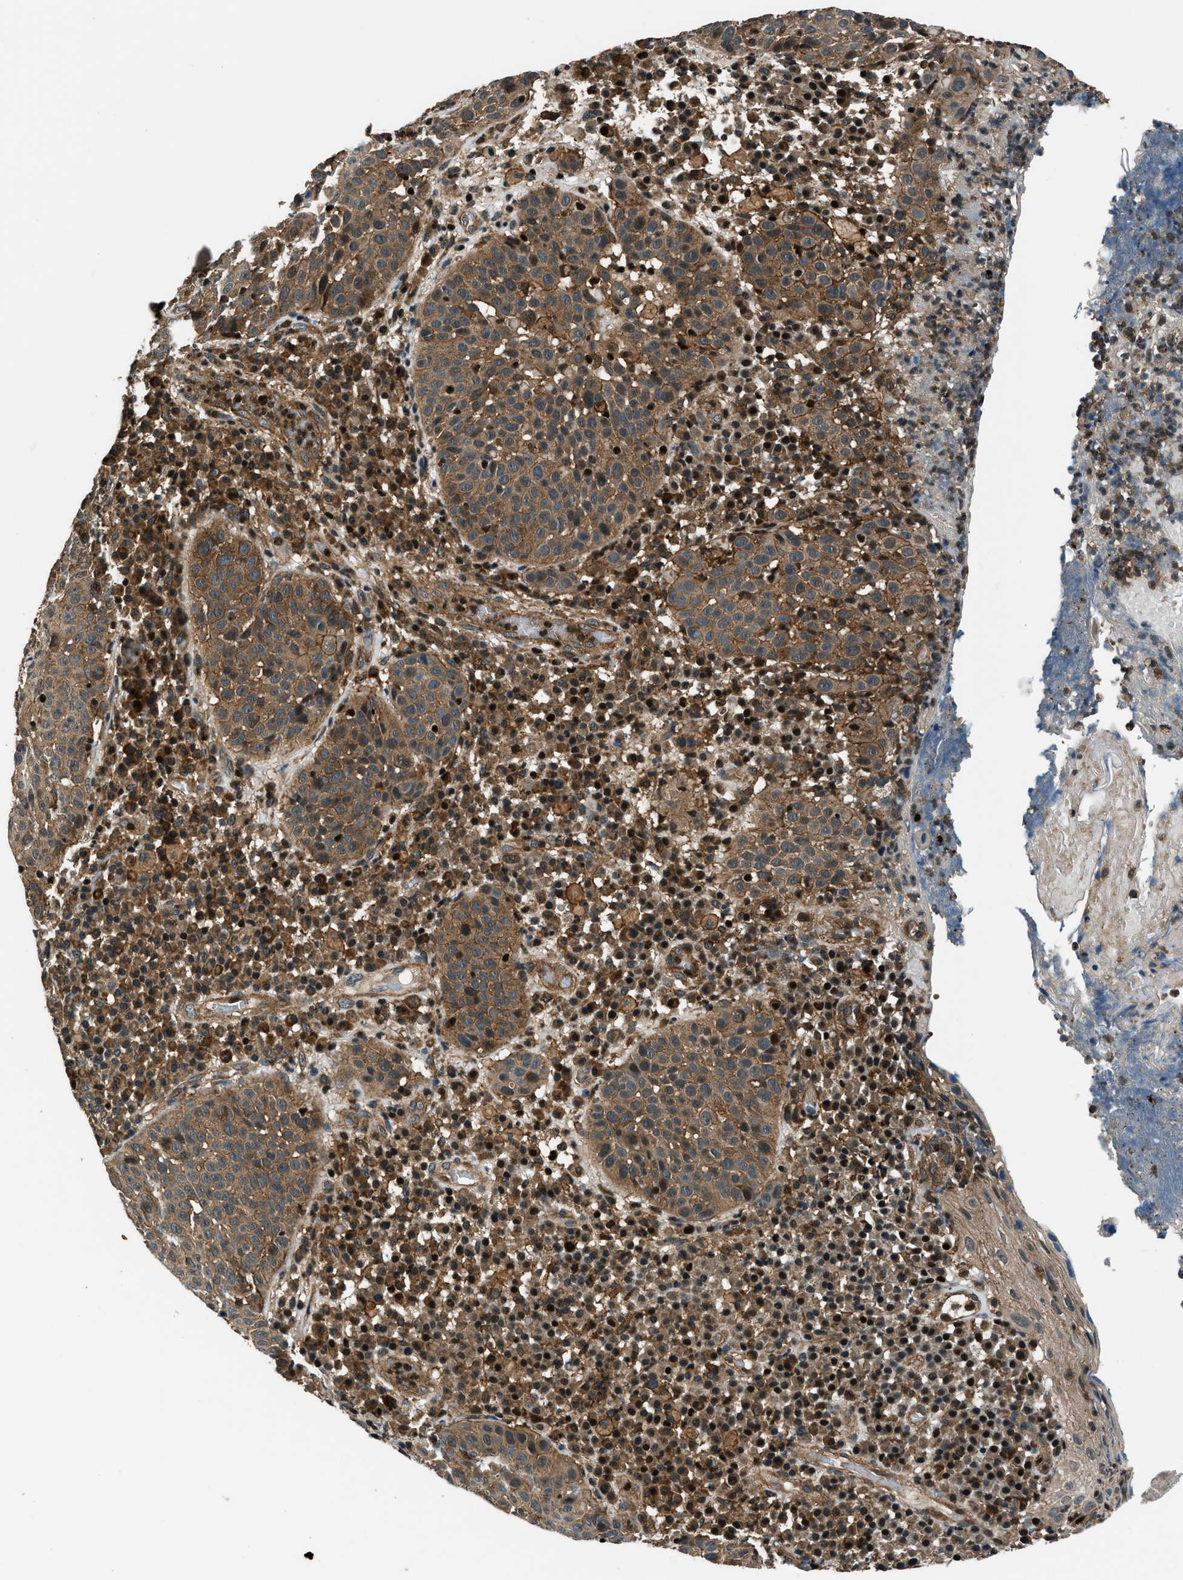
{"staining": {"intensity": "moderate", "quantity": ">75%", "location": "cytoplasmic/membranous"}, "tissue": "skin cancer", "cell_type": "Tumor cells", "image_type": "cancer", "snomed": [{"axis": "morphology", "description": "Squamous cell carcinoma in situ, NOS"}, {"axis": "morphology", "description": "Squamous cell carcinoma, NOS"}, {"axis": "topography", "description": "Skin"}], "caption": "Protein expression by IHC displays moderate cytoplasmic/membranous expression in approximately >75% of tumor cells in squamous cell carcinoma (skin).", "gene": "ARHGEF11", "patient": {"sex": "male", "age": 93}}